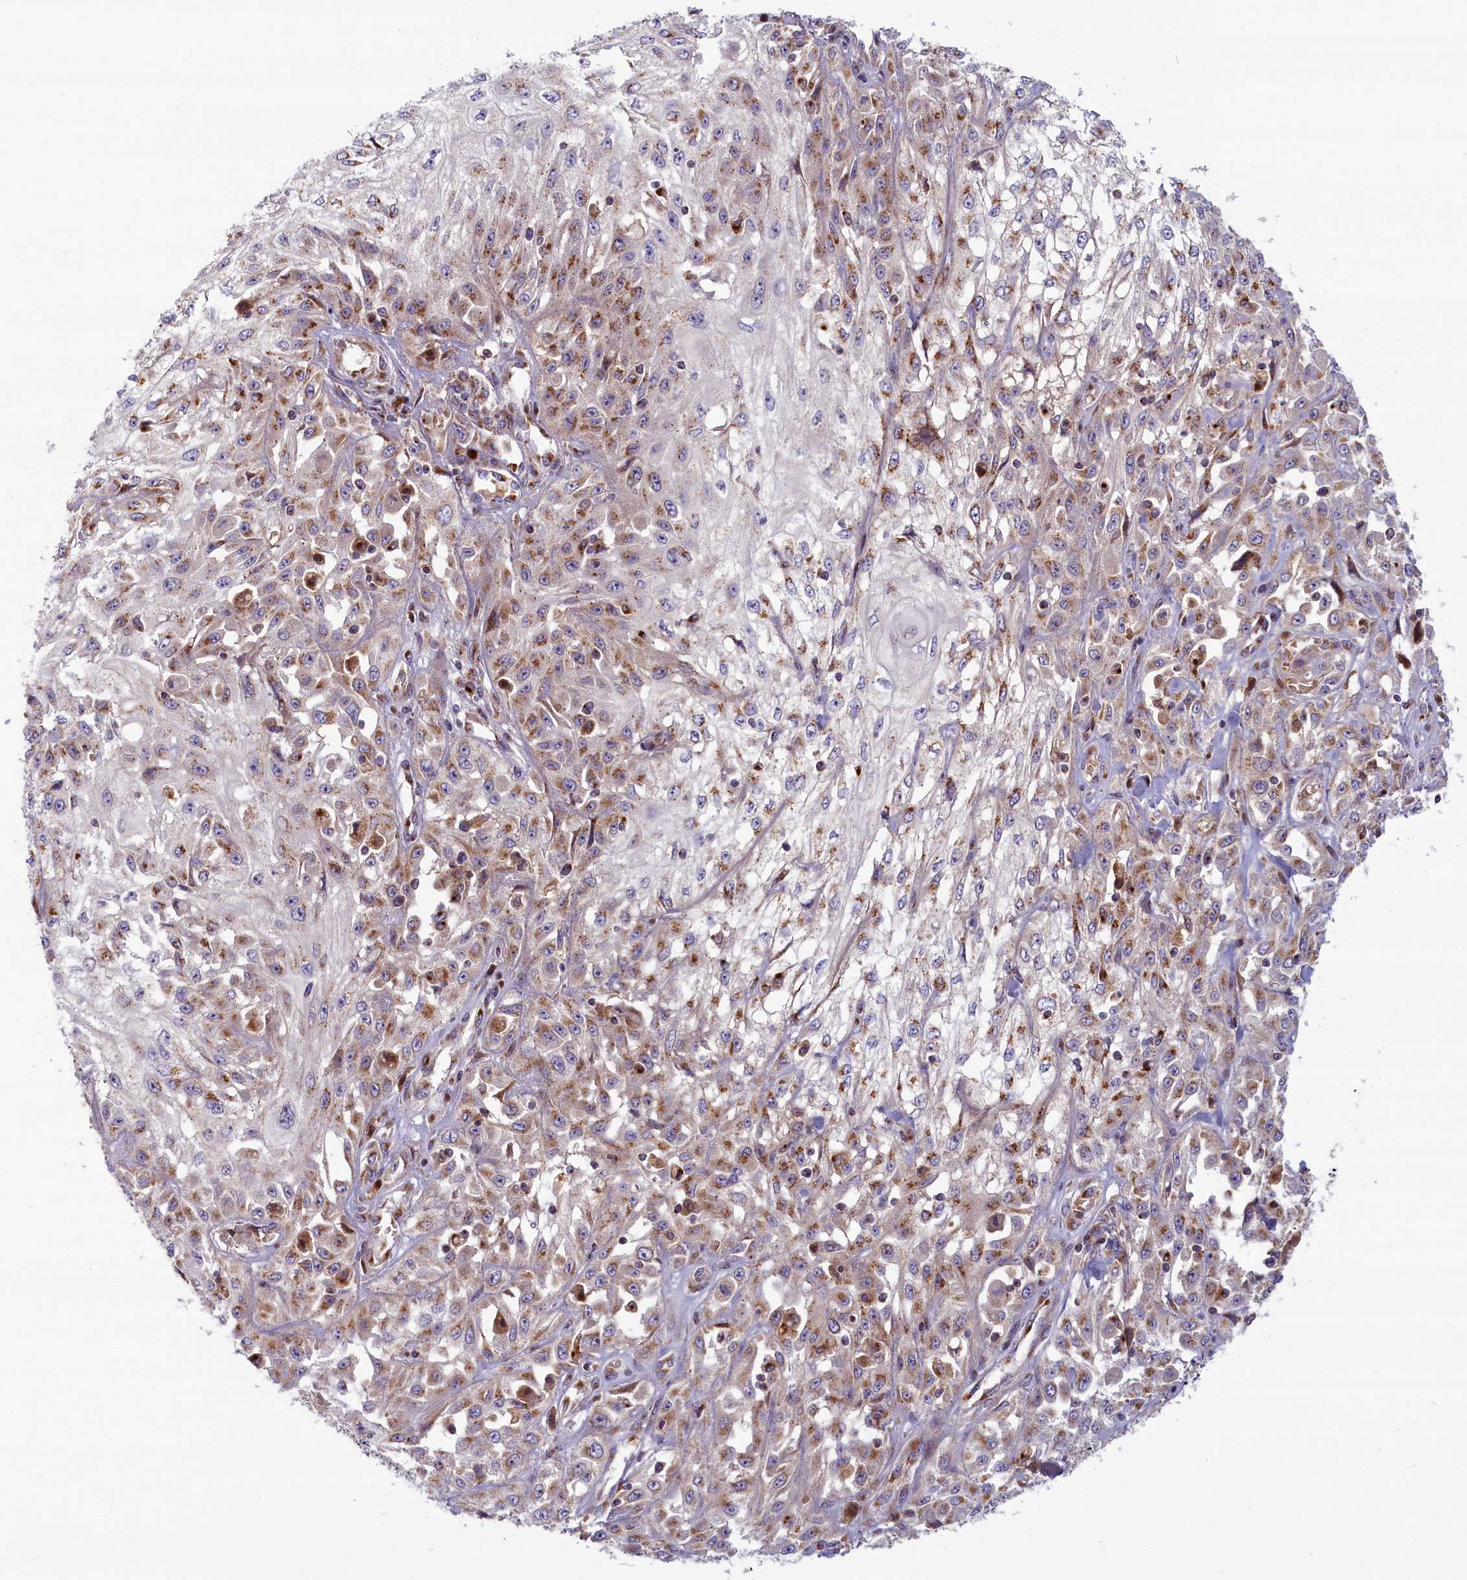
{"staining": {"intensity": "moderate", "quantity": "25%-75%", "location": "cytoplasmic/membranous"}, "tissue": "skin cancer", "cell_type": "Tumor cells", "image_type": "cancer", "snomed": [{"axis": "morphology", "description": "Squamous cell carcinoma, NOS"}, {"axis": "morphology", "description": "Squamous cell carcinoma, metastatic, NOS"}, {"axis": "topography", "description": "Skin"}, {"axis": "topography", "description": "Lymph node"}], "caption": "This is a micrograph of immunohistochemistry (IHC) staining of skin cancer, which shows moderate staining in the cytoplasmic/membranous of tumor cells.", "gene": "BLVRB", "patient": {"sex": "male", "age": 75}}